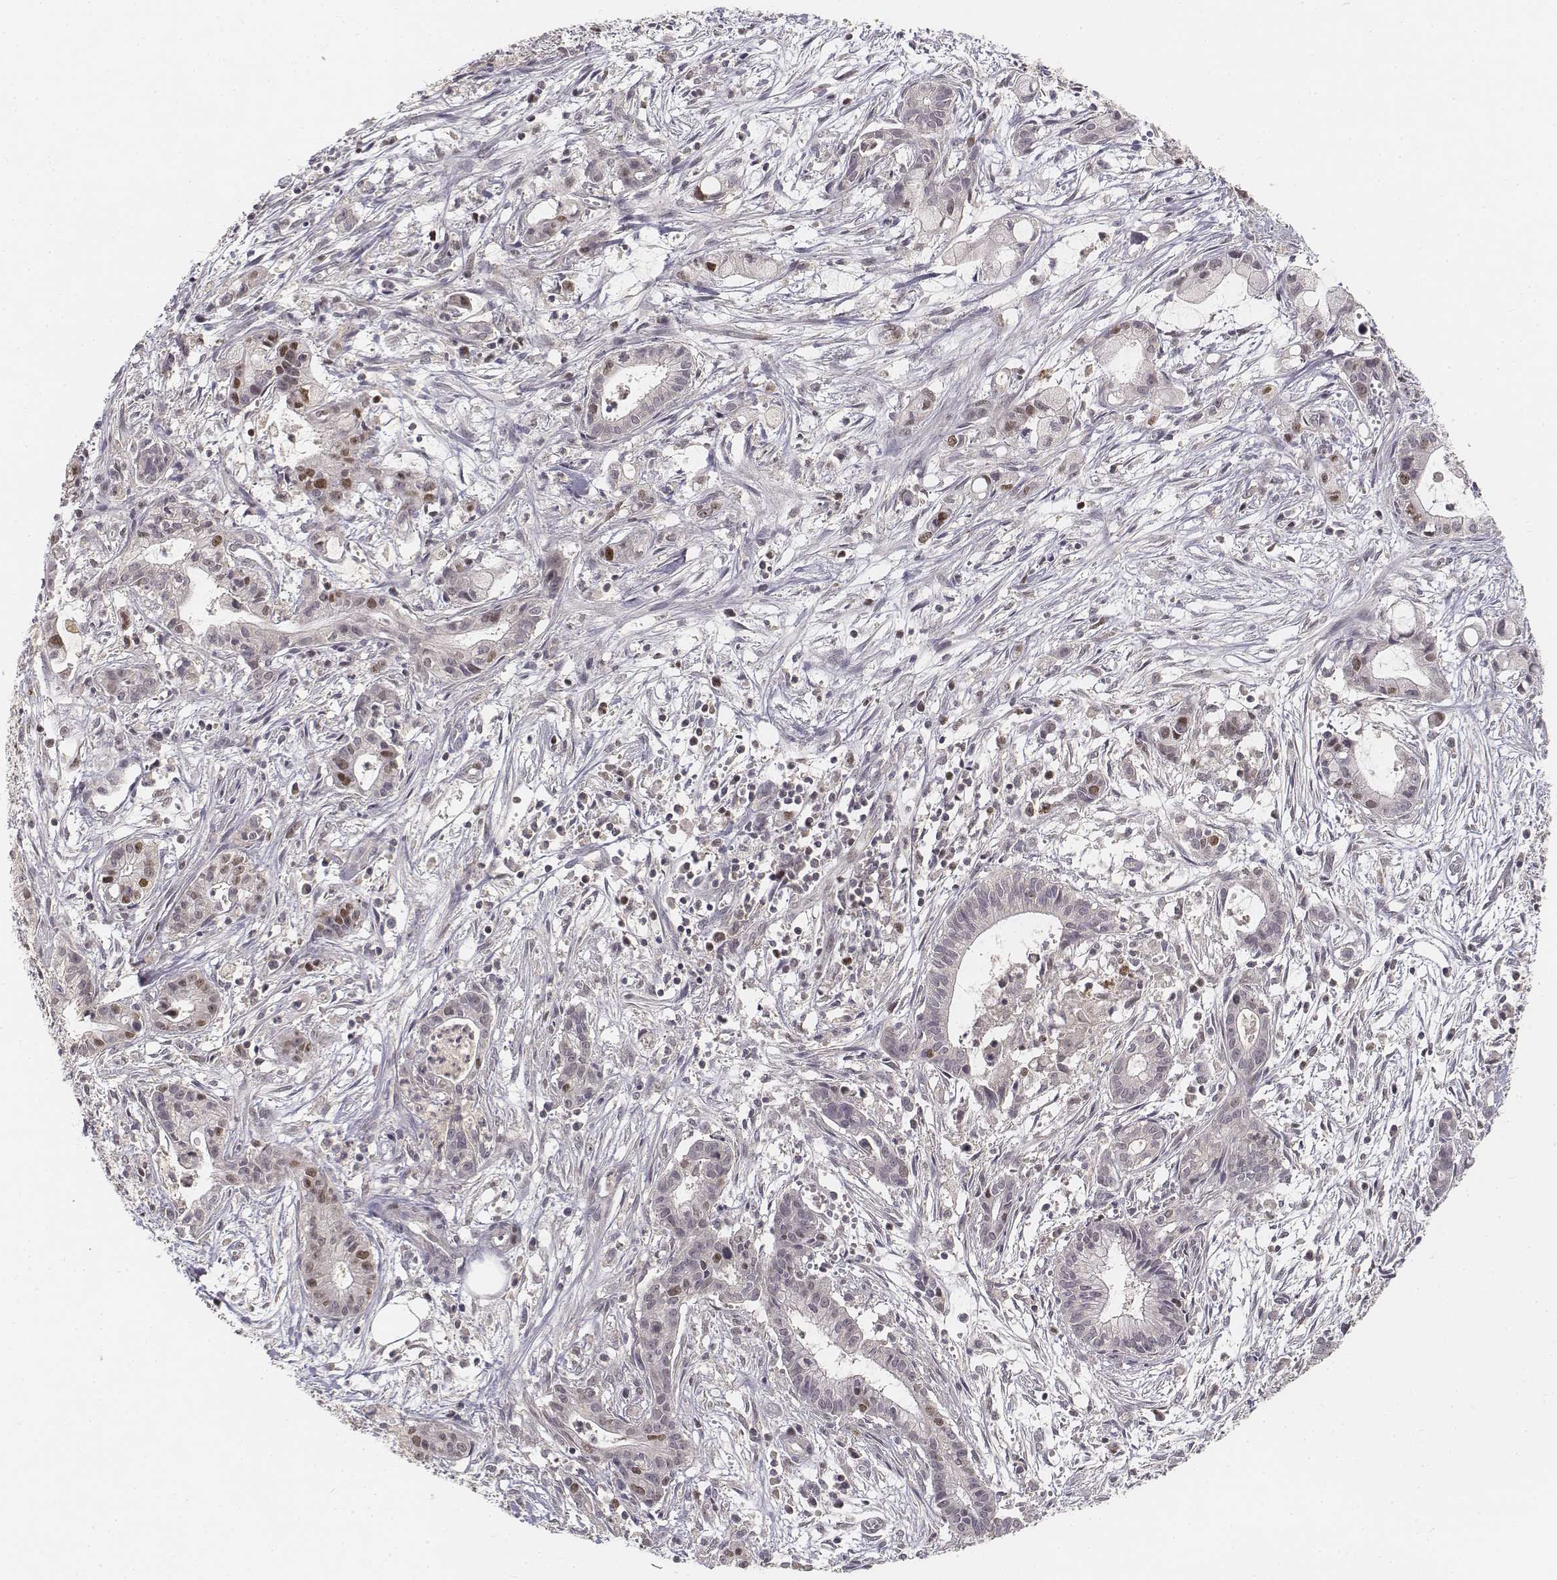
{"staining": {"intensity": "weak", "quantity": "<25%", "location": "nuclear"}, "tissue": "pancreatic cancer", "cell_type": "Tumor cells", "image_type": "cancer", "snomed": [{"axis": "morphology", "description": "Adenocarcinoma, NOS"}, {"axis": "topography", "description": "Pancreas"}], "caption": "The micrograph displays no significant positivity in tumor cells of adenocarcinoma (pancreatic). (DAB (3,3'-diaminobenzidine) IHC, high magnification).", "gene": "FANCD2", "patient": {"sex": "male", "age": 48}}